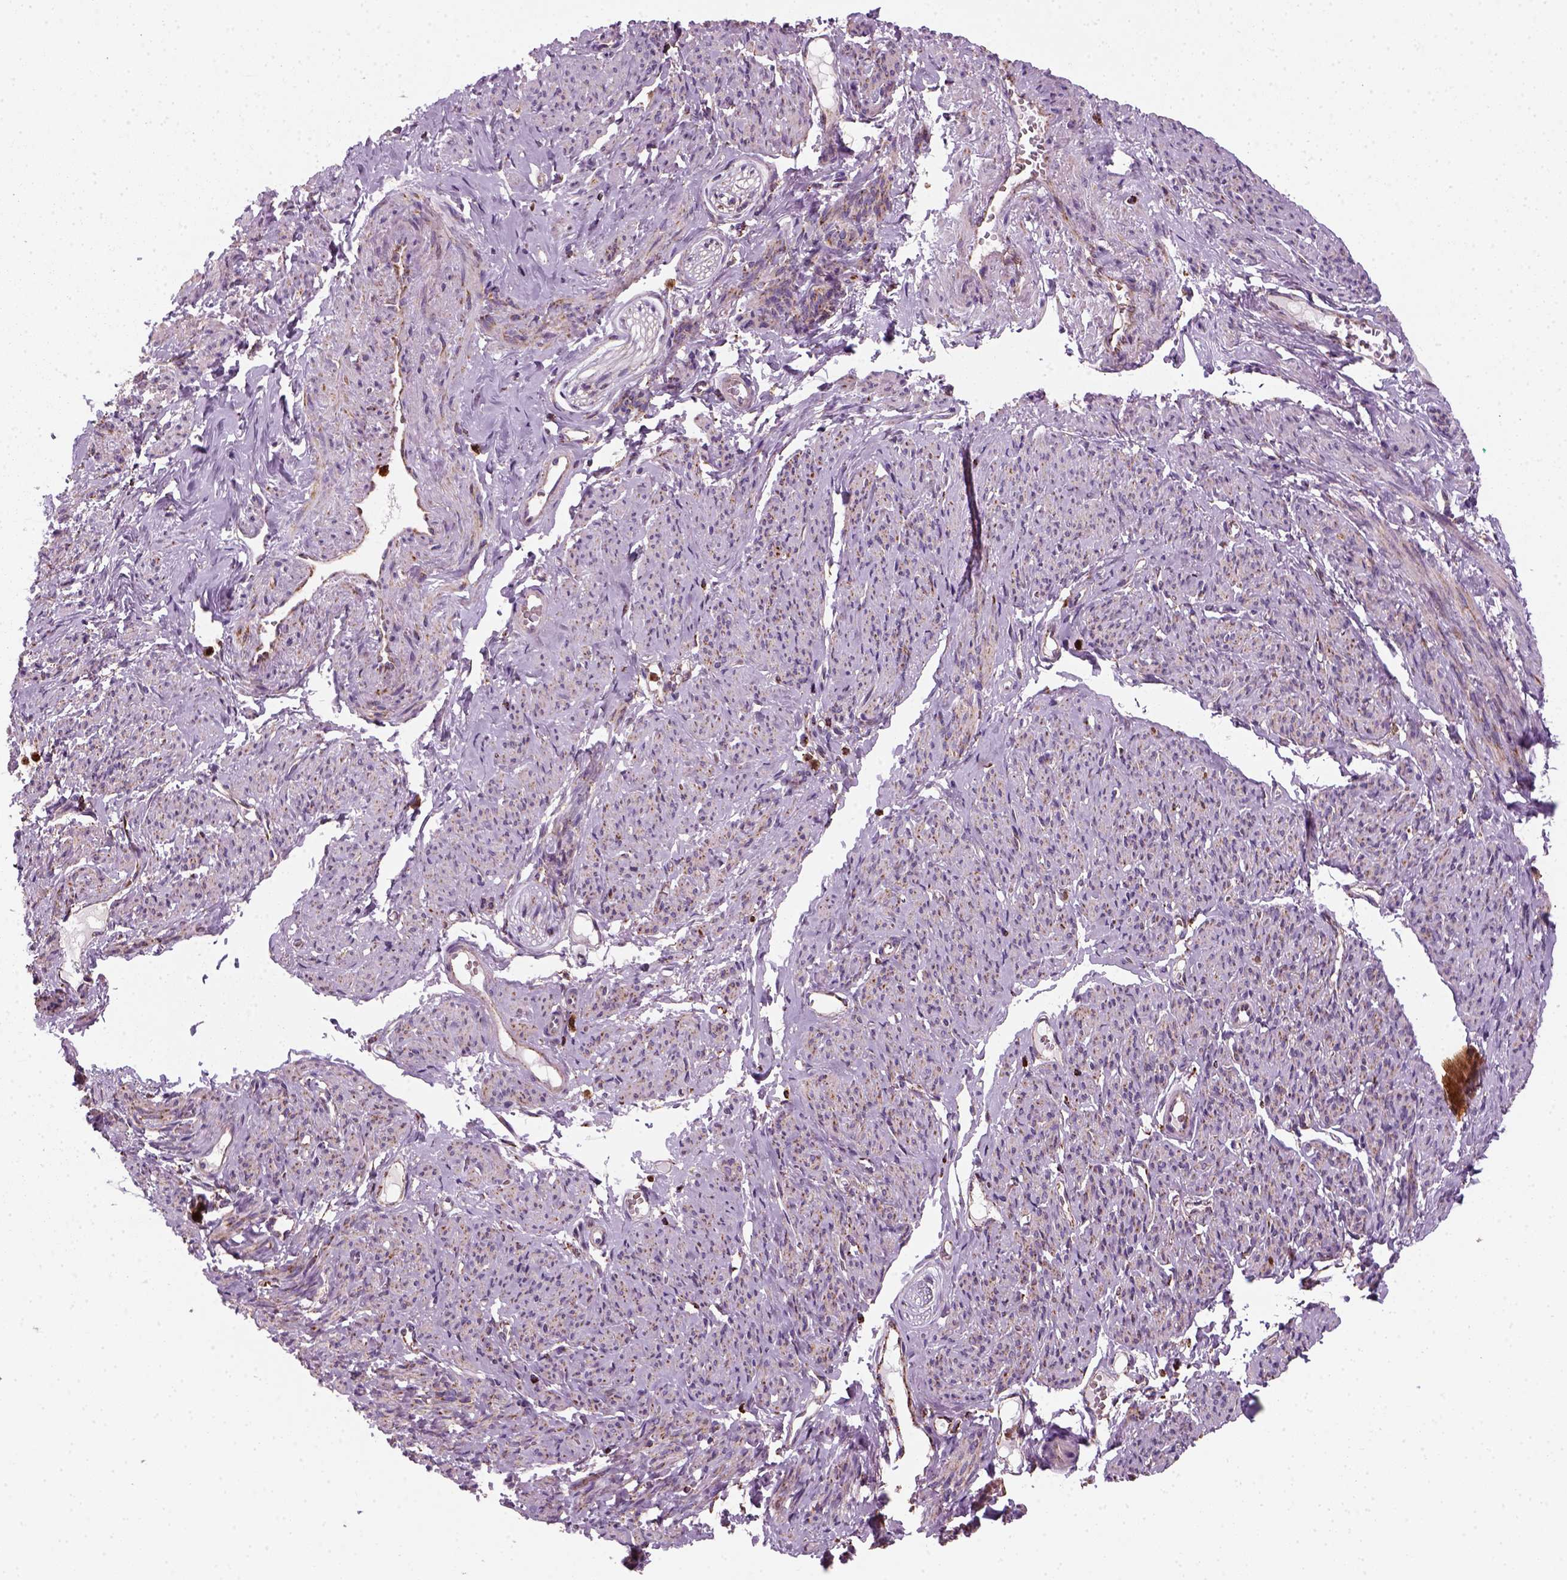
{"staining": {"intensity": "weak", "quantity": ">75%", "location": "cytoplasmic/membranous"}, "tissue": "smooth muscle", "cell_type": "Smooth muscle cells", "image_type": "normal", "snomed": [{"axis": "morphology", "description": "Normal tissue, NOS"}, {"axis": "topography", "description": "Smooth muscle"}], "caption": "Protein expression analysis of benign smooth muscle displays weak cytoplasmic/membranous staining in about >75% of smooth muscle cells.", "gene": "NUDT16L1", "patient": {"sex": "female", "age": 65}}